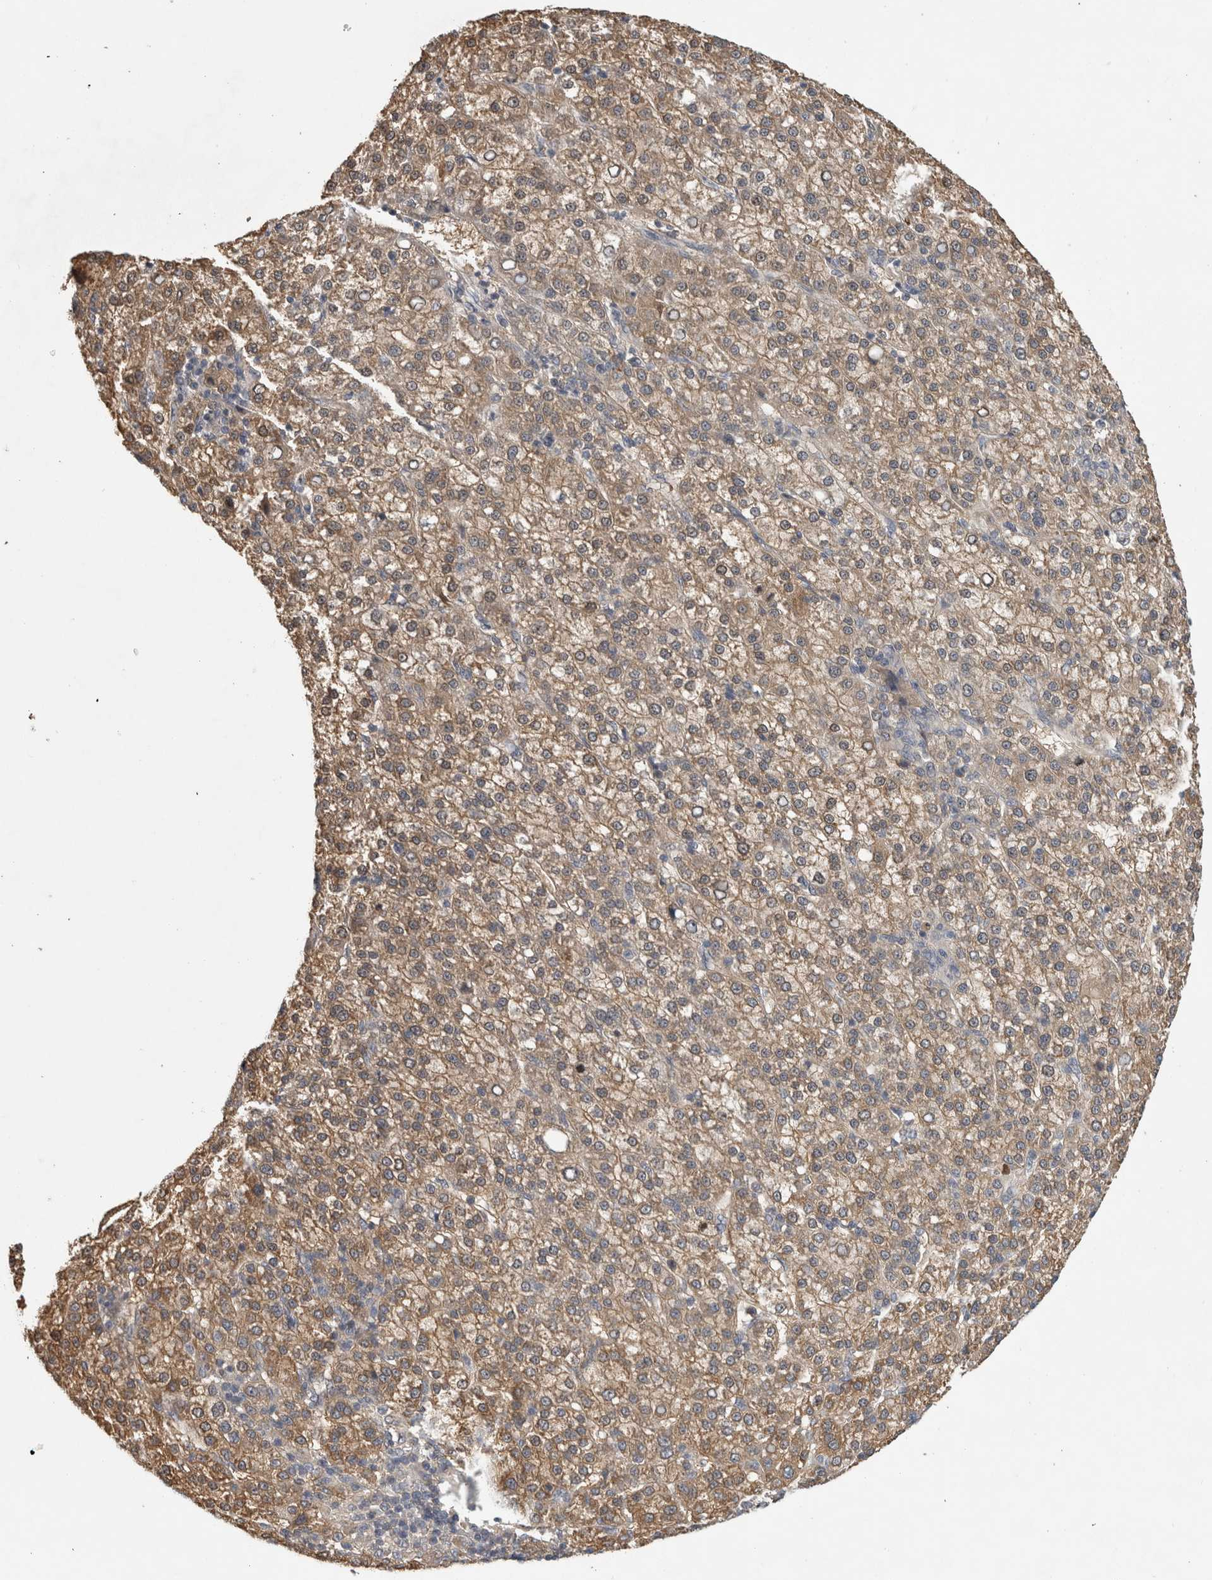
{"staining": {"intensity": "weak", "quantity": ">75%", "location": "cytoplasmic/membranous"}, "tissue": "liver cancer", "cell_type": "Tumor cells", "image_type": "cancer", "snomed": [{"axis": "morphology", "description": "Carcinoma, Hepatocellular, NOS"}, {"axis": "topography", "description": "Liver"}], "caption": "IHC histopathology image of human liver cancer (hepatocellular carcinoma) stained for a protein (brown), which reveals low levels of weak cytoplasmic/membranous staining in about >75% of tumor cells.", "gene": "TRMT61B", "patient": {"sex": "female", "age": 58}}